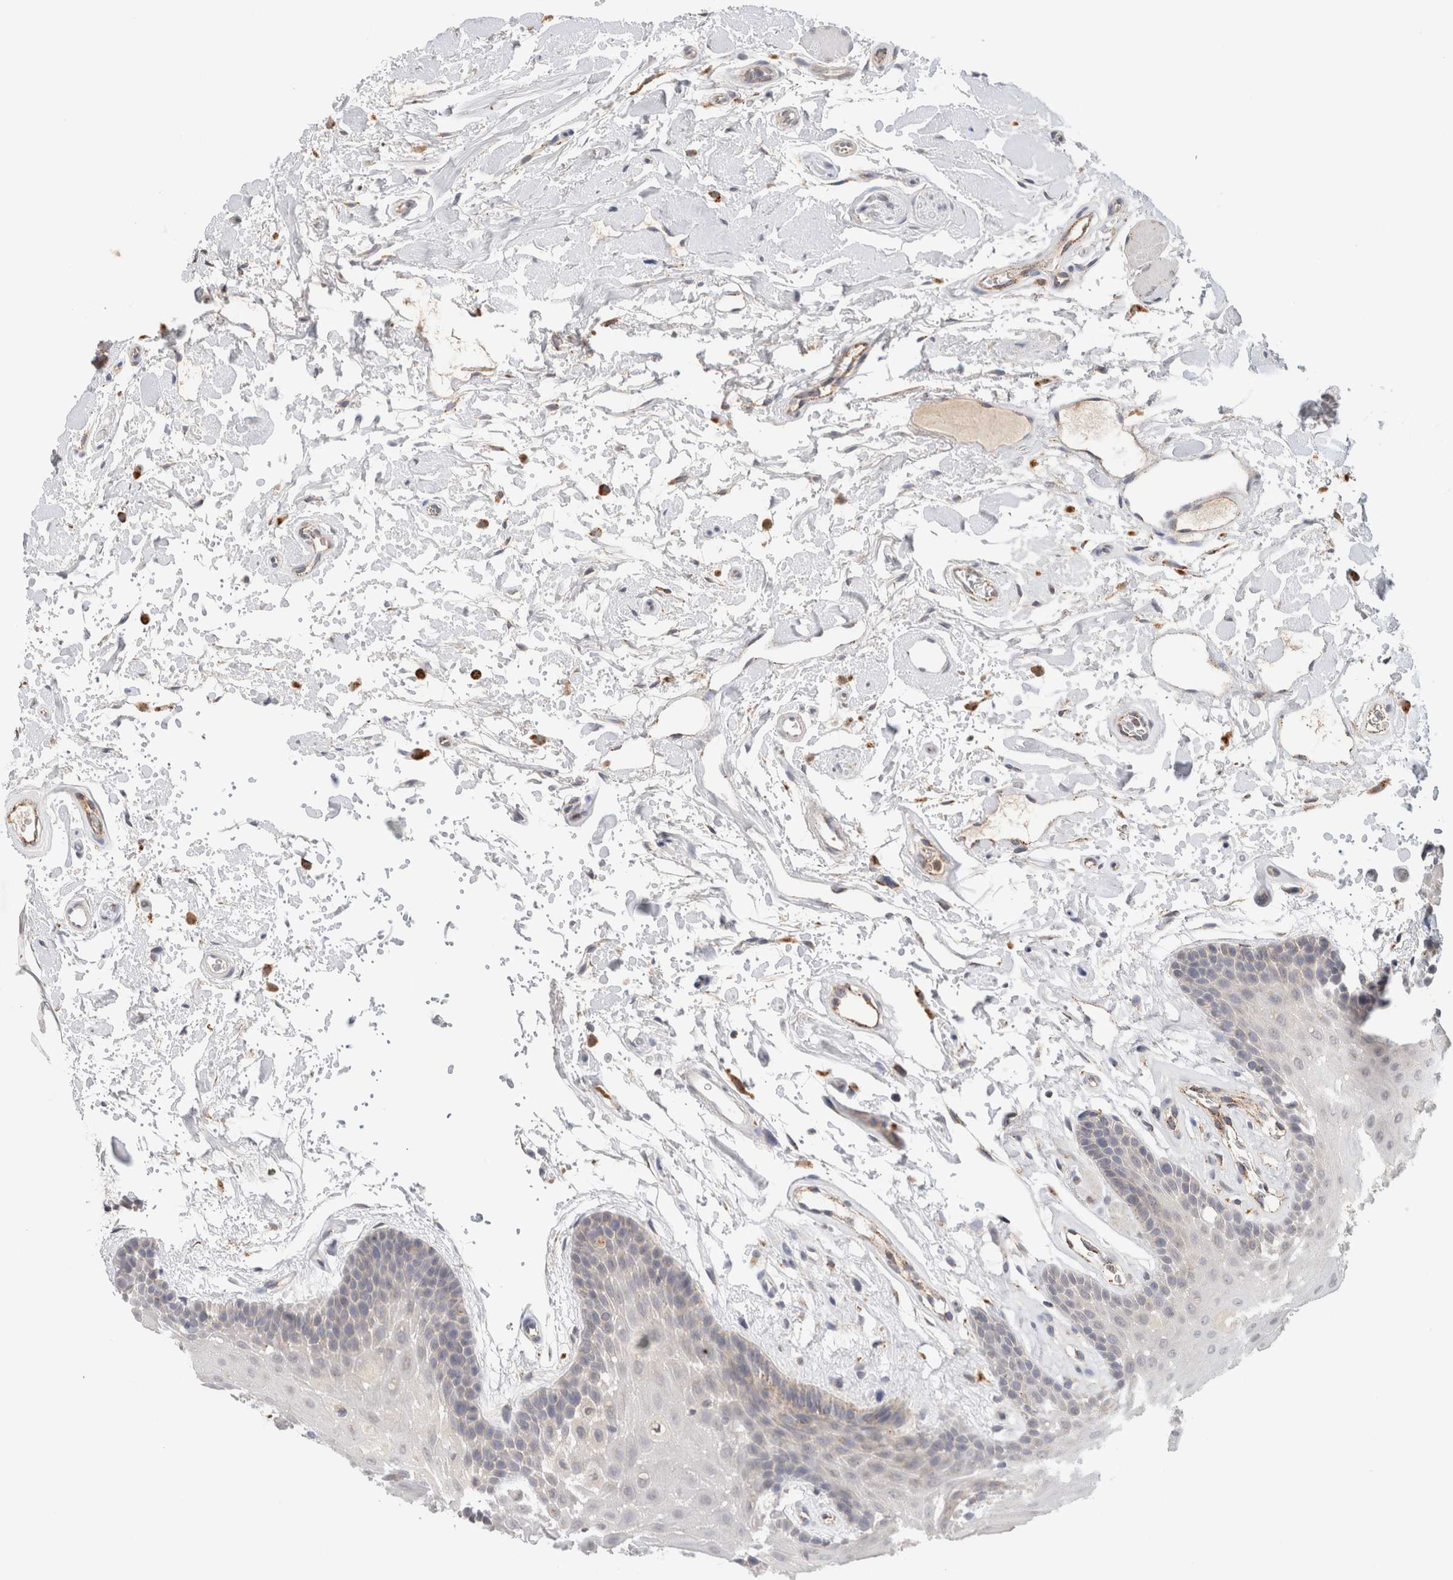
{"staining": {"intensity": "negative", "quantity": "none", "location": "none"}, "tissue": "oral mucosa", "cell_type": "Squamous epithelial cells", "image_type": "normal", "snomed": [{"axis": "morphology", "description": "Normal tissue, NOS"}, {"axis": "topography", "description": "Oral tissue"}], "caption": "IHC micrograph of benign oral mucosa: human oral mucosa stained with DAB reveals no significant protein positivity in squamous epithelial cells.", "gene": "GNS", "patient": {"sex": "male", "age": 62}}